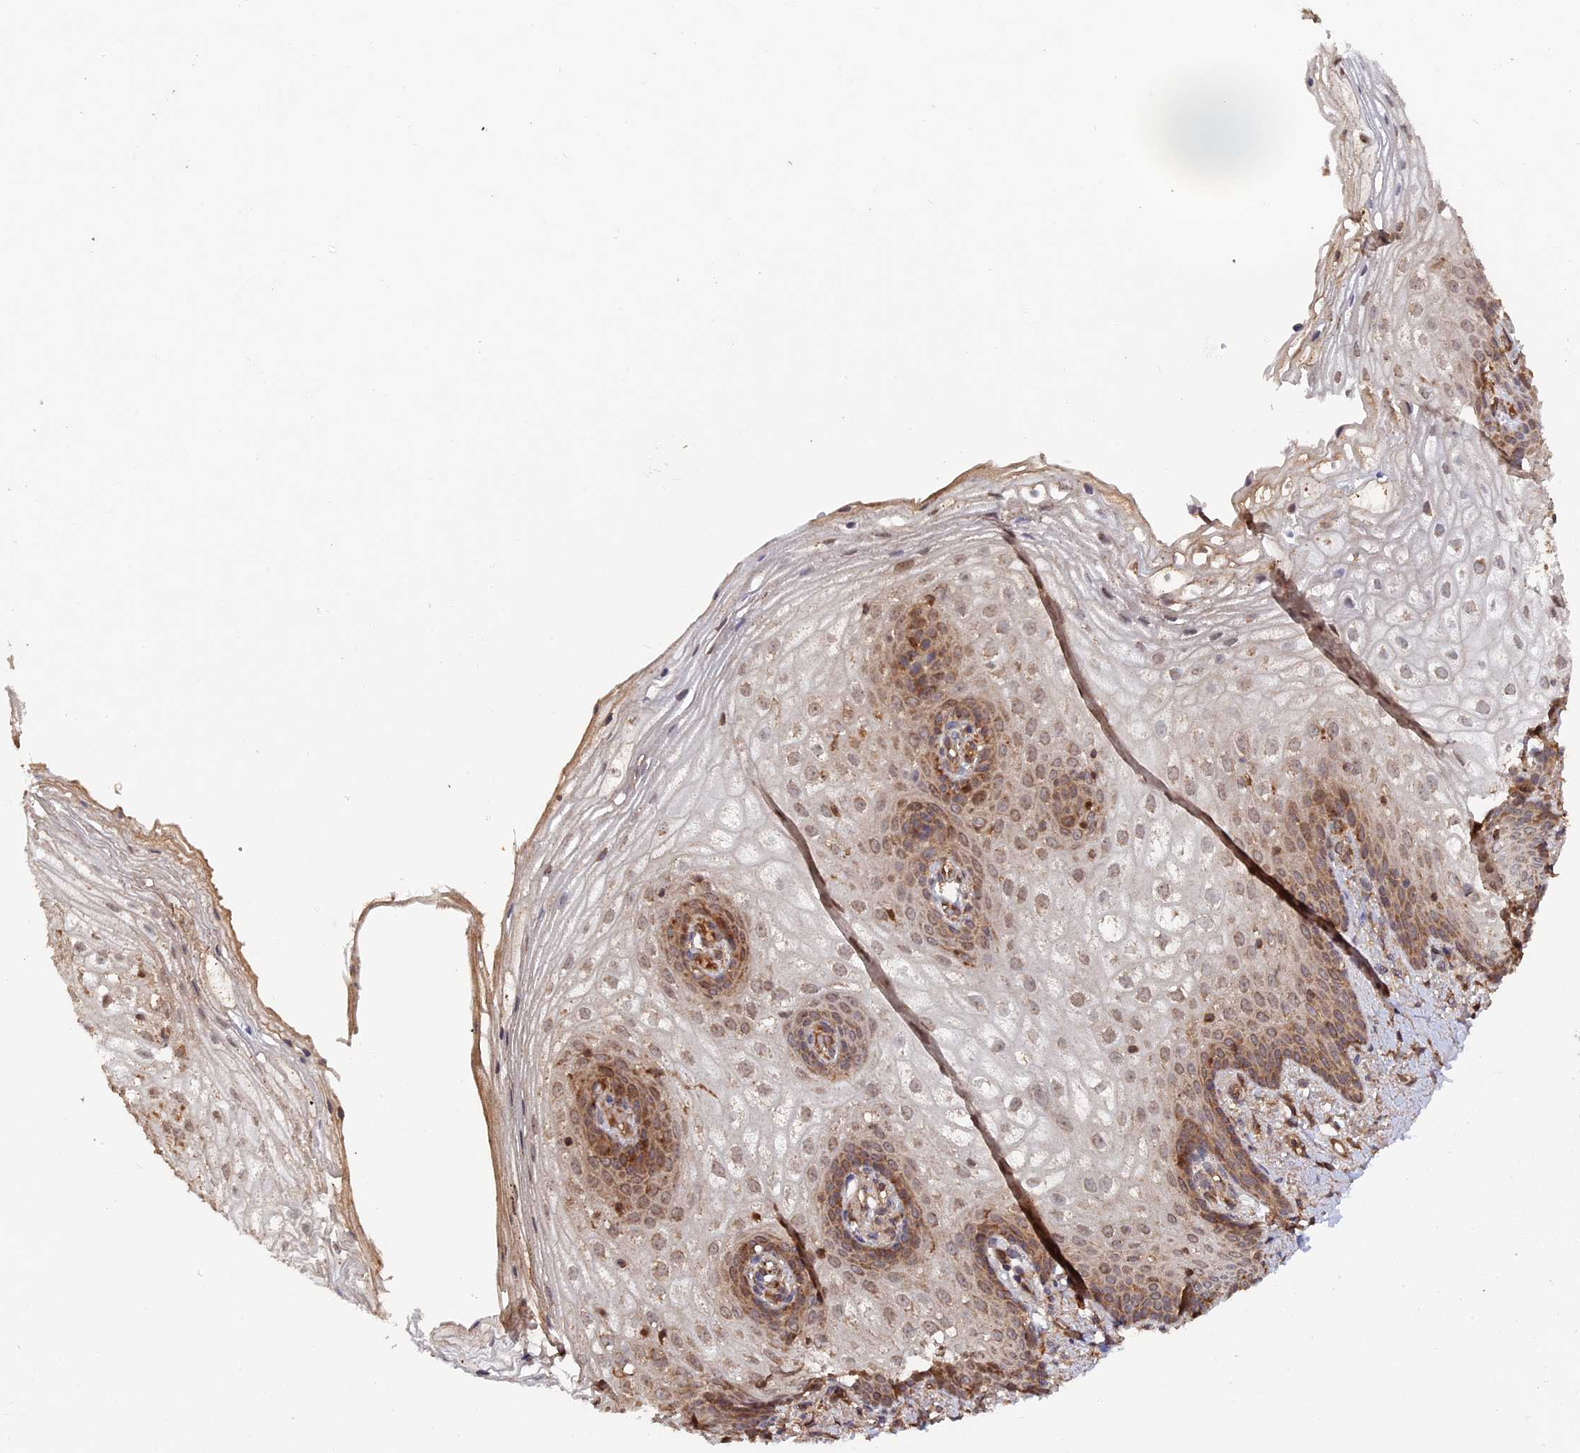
{"staining": {"intensity": "moderate", "quantity": ">75%", "location": "cytoplasmic/membranous"}, "tissue": "vagina", "cell_type": "Squamous epithelial cells", "image_type": "normal", "snomed": [{"axis": "morphology", "description": "Normal tissue, NOS"}, {"axis": "topography", "description": "Vagina"}], "caption": "A high-resolution histopathology image shows immunohistochemistry staining of normal vagina, which reveals moderate cytoplasmic/membranous expression in approximately >75% of squamous epithelial cells. (IHC, brightfield microscopy, high magnification).", "gene": "RAB15", "patient": {"sex": "female", "age": 60}}